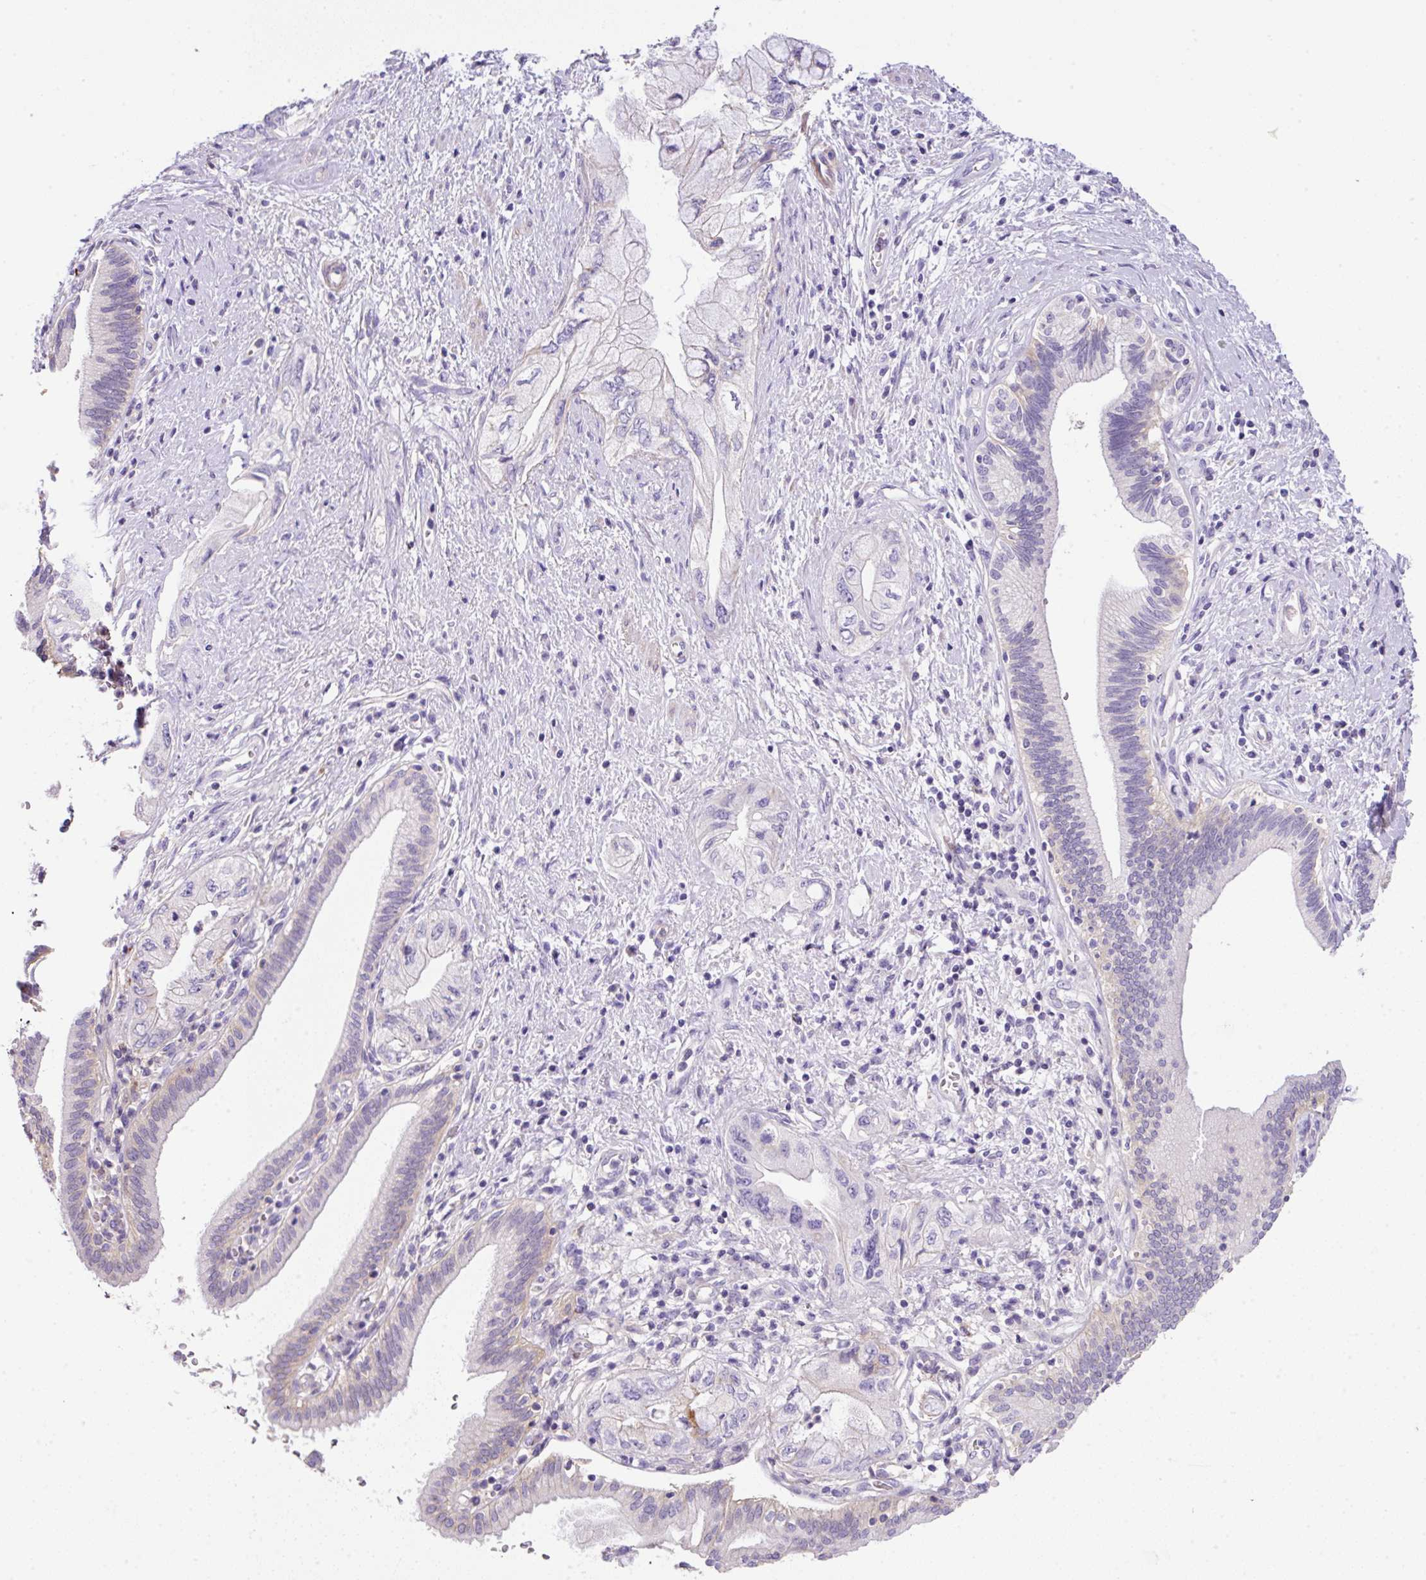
{"staining": {"intensity": "negative", "quantity": "none", "location": "none"}, "tissue": "pancreatic cancer", "cell_type": "Tumor cells", "image_type": "cancer", "snomed": [{"axis": "morphology", "description": "Adenocarcinoma, NOS"}, {"axis": "topography", "description": "Pancreas"}], "caption": "High magnification brightfield microscopy of pancreatic cancer (adenocarcinoma) stained with DAB (3,3'-diaminobenzidine) (brown) and counterstained with hematoxylin (blue): tumor cells show no significant expression.", "gene": "NPTN", "patient": {"sex": "female", "age": 73}}